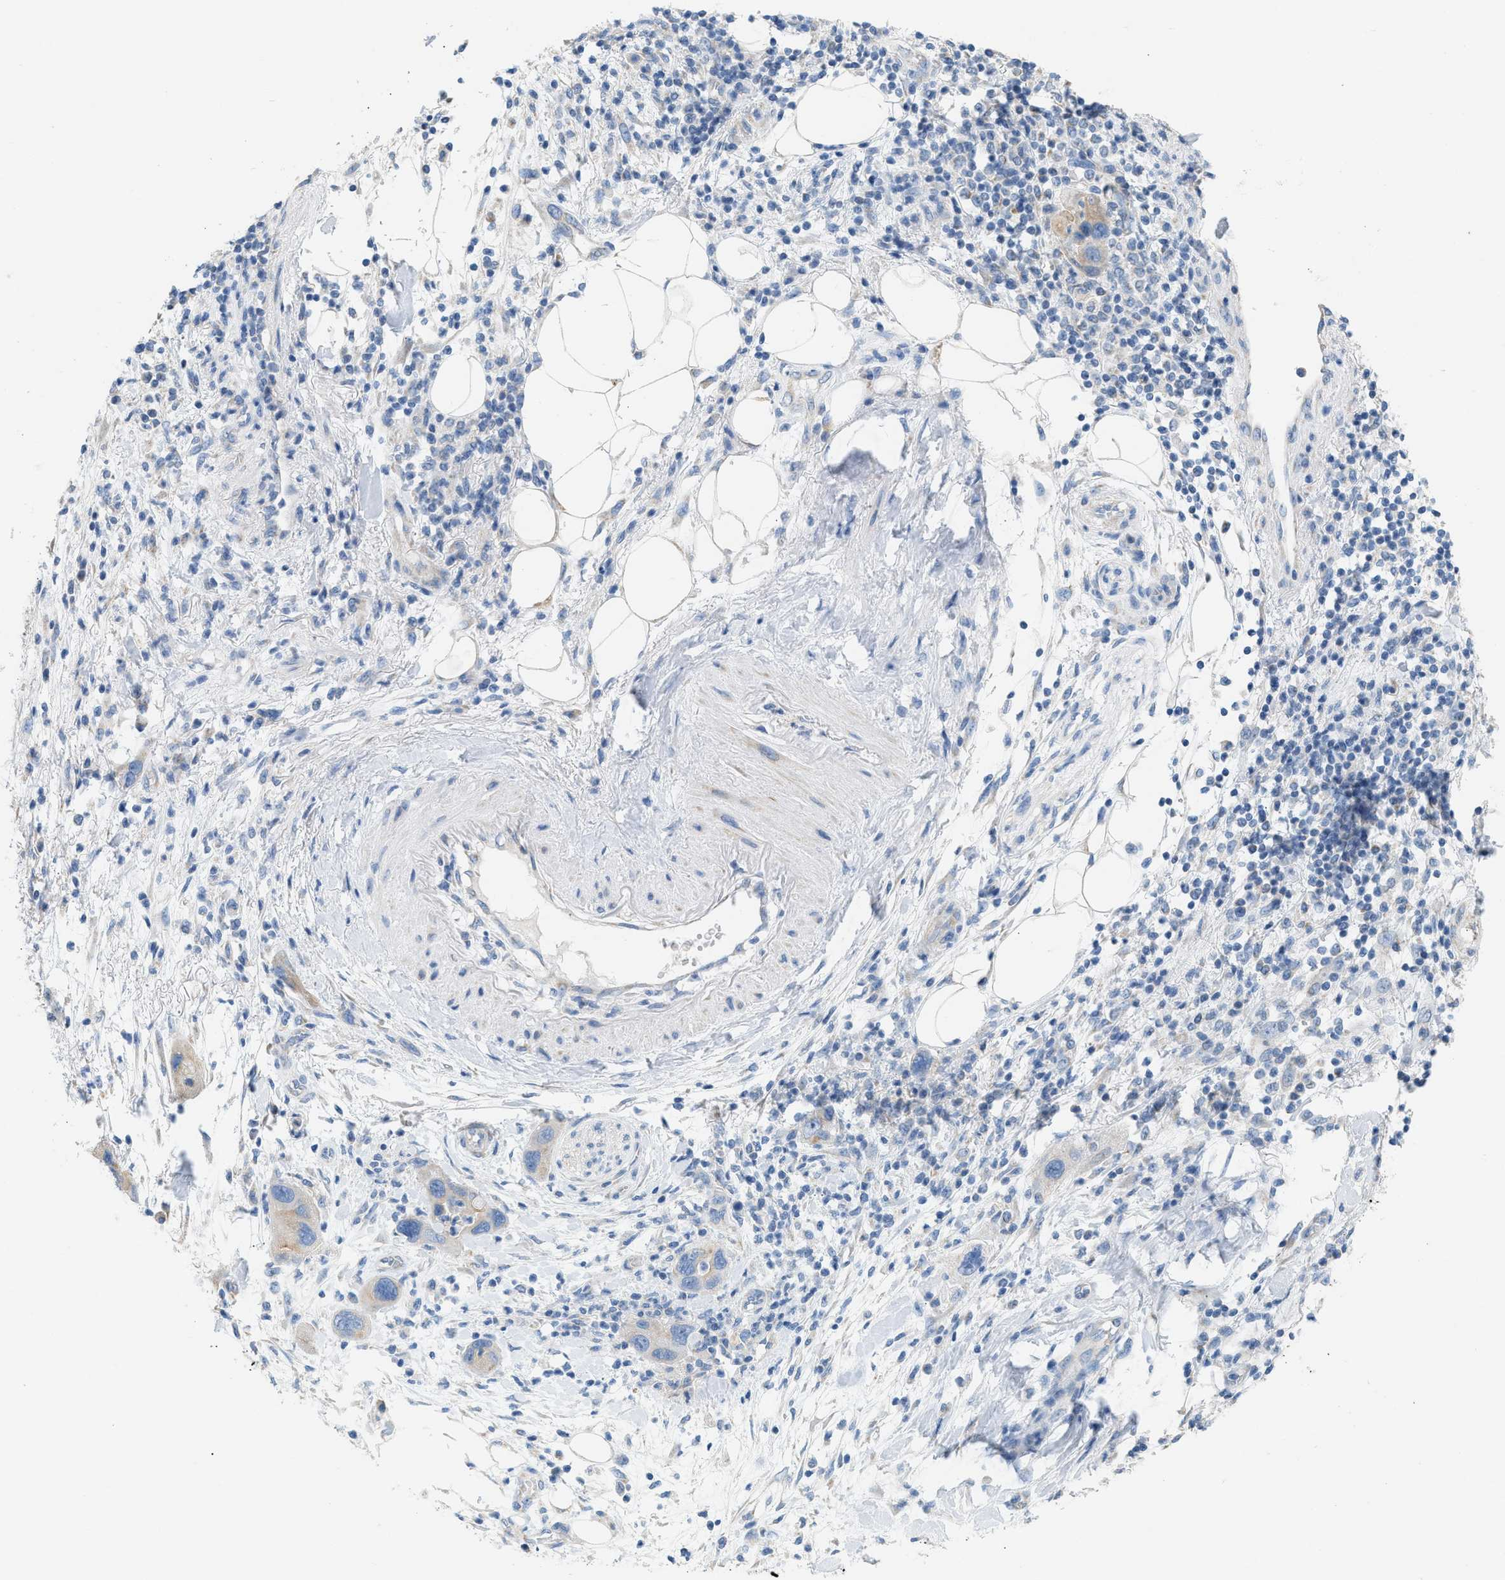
{"staining": {"intensity": "weak", "quantity": "<25%", "location": "cytoplasmic/membranous"}, "tissue": "pancreatic cancer", "cell_type": "Tumor cells", "image_type": "cancer", "snomed": [{"axis": "morphology", "description": "Normal tissue, NOS"}, {"axis": "morphology", "description": "Adenocarcinoma, NOS"}, {"axis": "topography", "description": "Pancreas"}], "caption": "The micrograph displays no staining of tumor cells in pancreatic adenocarcinoma.", "gene": "NDUFS8", "patient": {"sex": "female", "age": 71}}